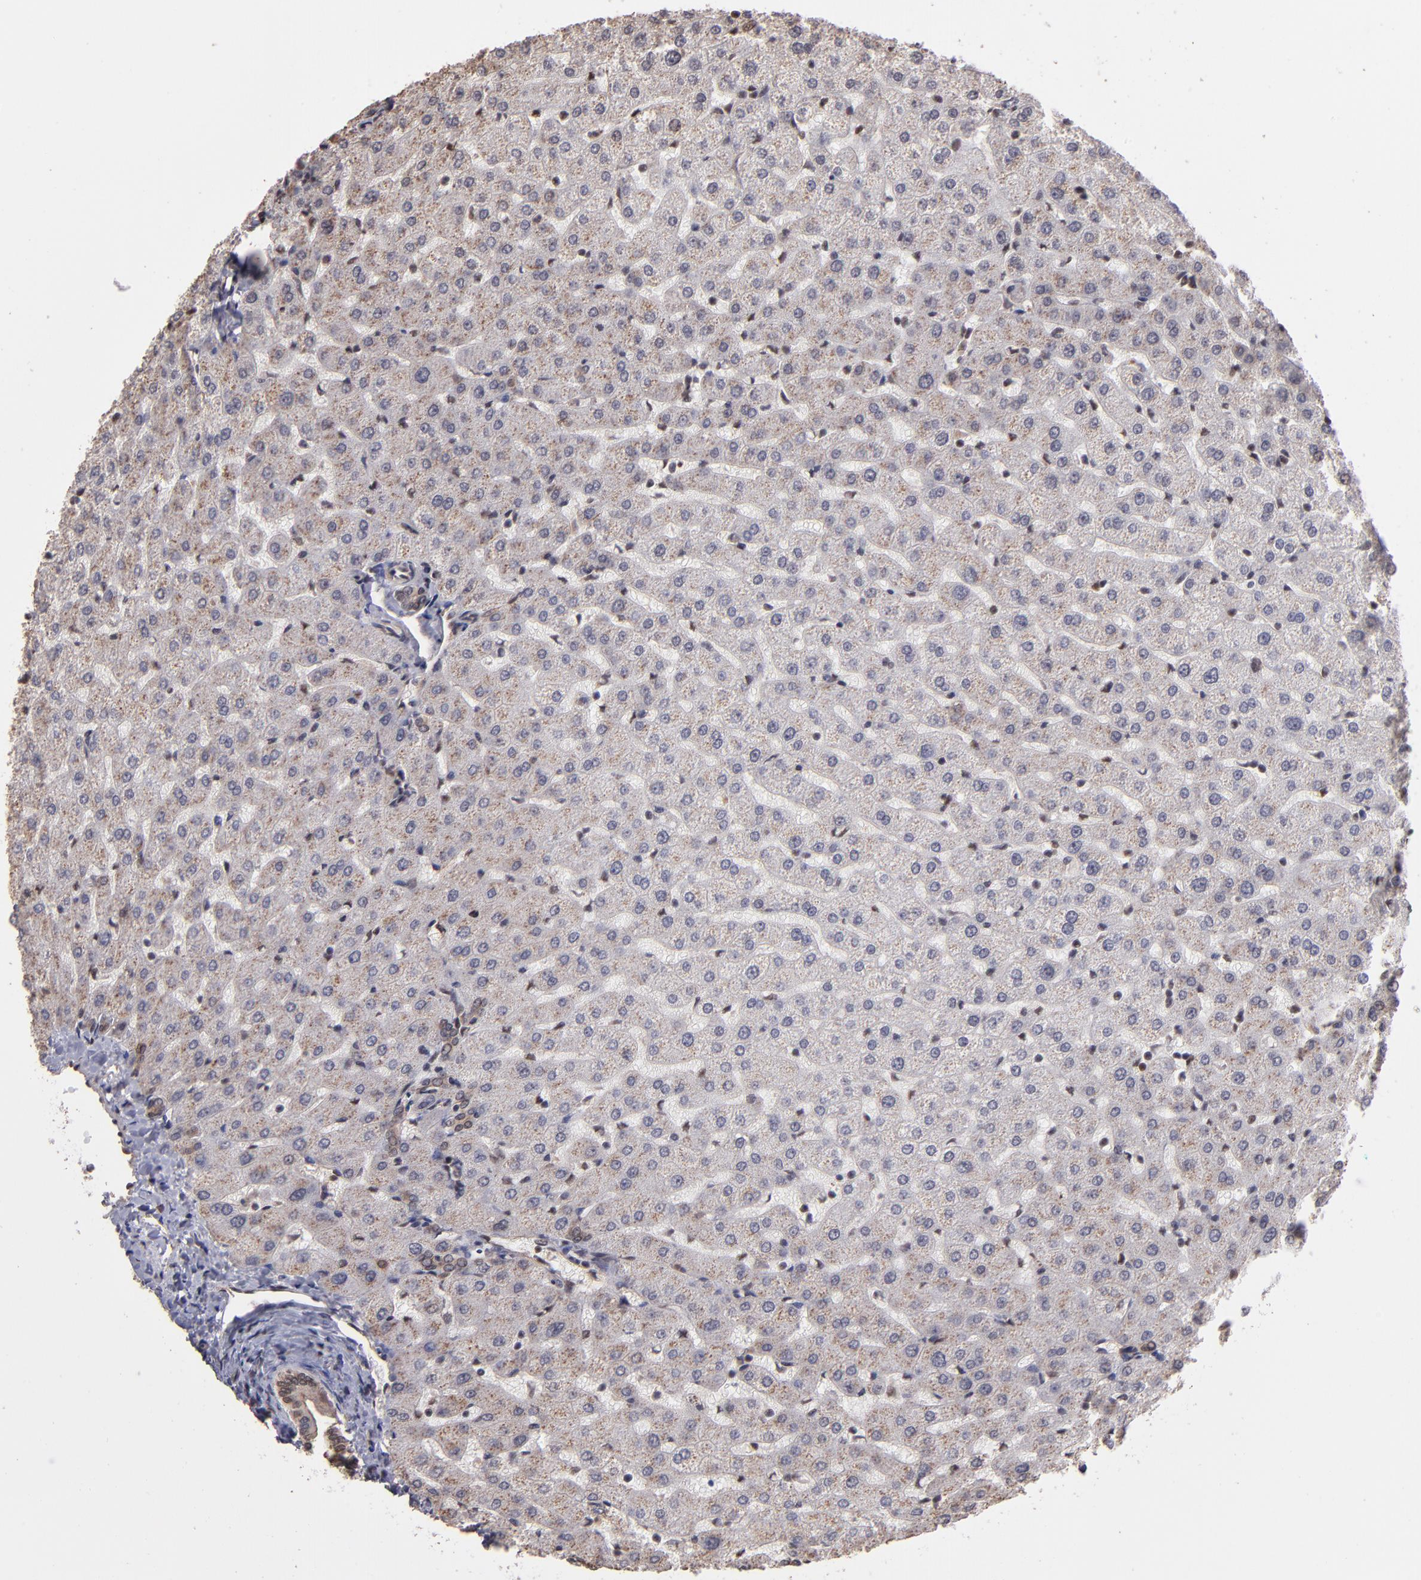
{"staining": {"intensity": "negative", "quantity": "none", "location": "none"}, "tissue": "liver", "cell_type": "Cholangiocytes", "image_type": "normal", "snomed": [{"axis": "morphology", "description": "Normal tissue, NOS"}, {"axis": "morphology", "description": "Fibrosis, NOS"}, {"axis": "topography", "description": "Liver"}], "caption": "DAB (3,3'-diaminobenzidine) immunohistochemical staining of benign human liver displays no significant expression in cholangiocytes.", "gene": "TERF2", "patient": {"sex": "female", "age": 29}}